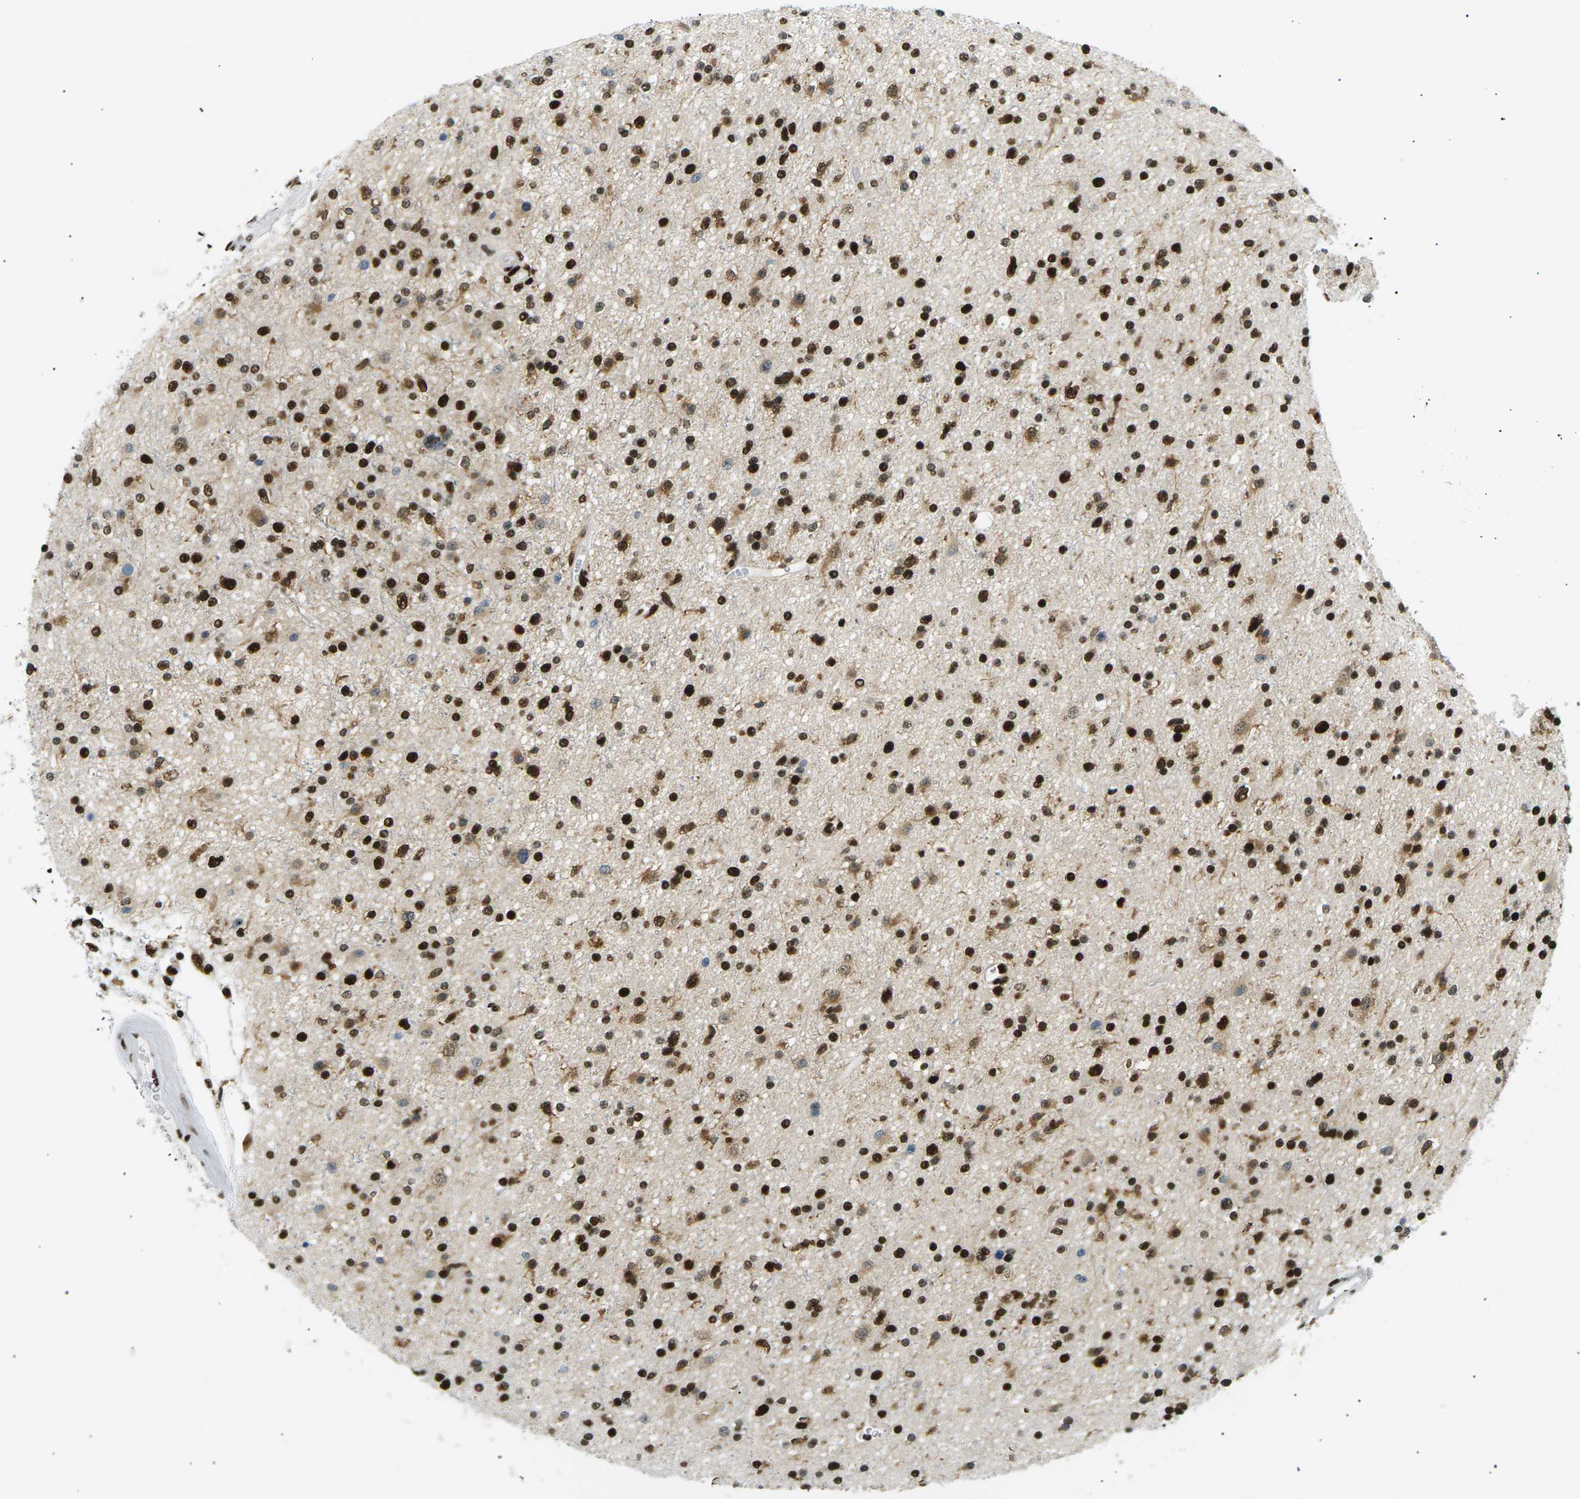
{"staining": {"intensity": "strong", "quantity": ">75%", "location": "nuclear"}, "tissue": "glioma", "cell_type": "Tumor cells", "image_type": "cancer", "snomed": [{"axis": "morphology", "description": "Glioma, malignant, High grade"}, {"axis": "topography", "description": "Brain"}], "caption": "Malignant high-grade glioma stained for a protein demonstrates strong nuclear positivity in tumor cells.", "gene": "RPA2", "patient": {"sex": "male", "age": 33}}